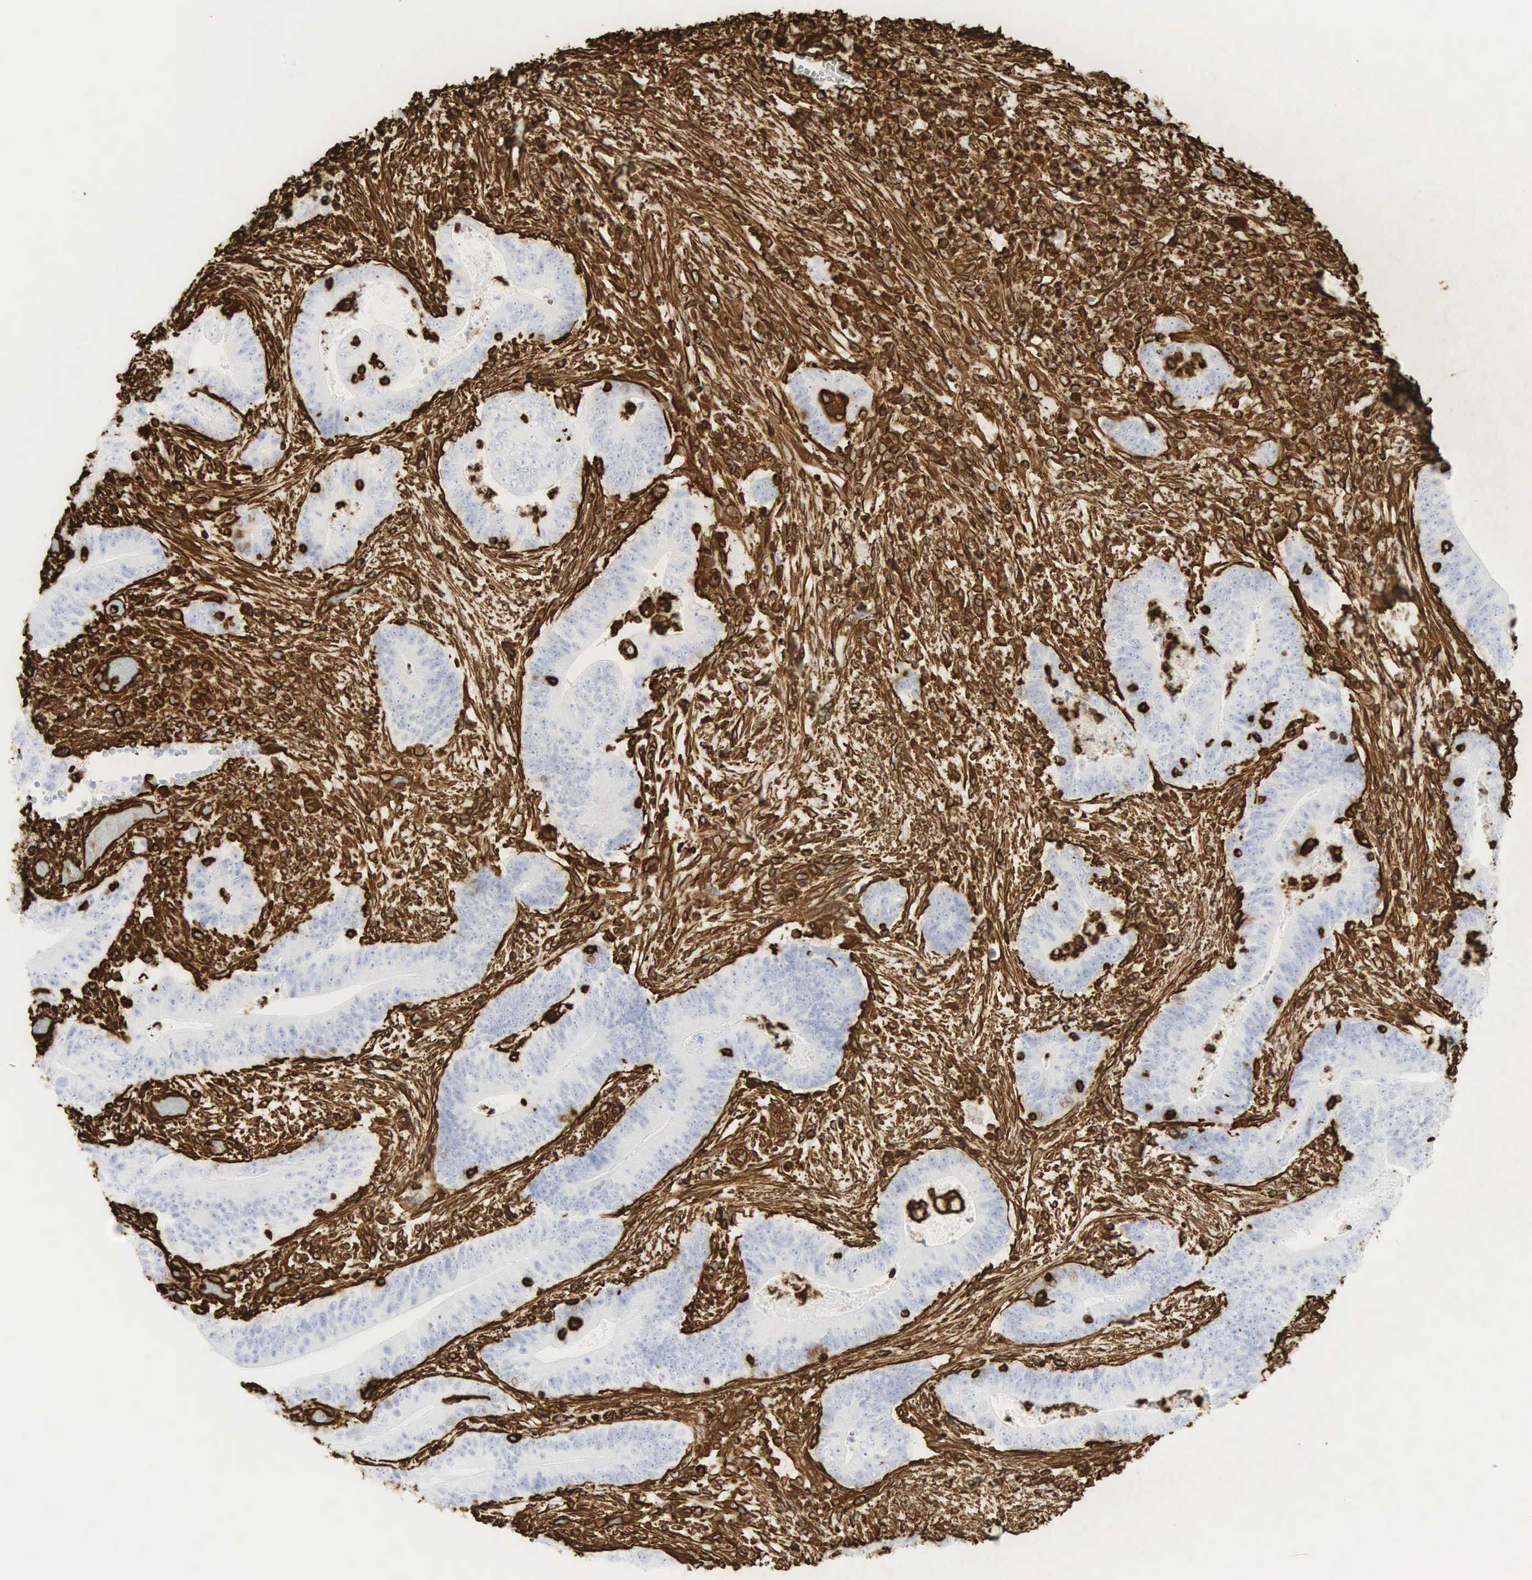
{"staining": {"intensity": "strong", "quantity": "<25%", "location": "cytoplasmic/membranous"}, "tissue": "stomach cancer", "cell_type": "Tumor cells", "image_type": "cancer", "snomed": [{"axis": "morphology", "description": "Adenocarcinoma, NOS"}, {"axis": "topography", "description": "Stomach, lower"}], "caption": "Stomach cancer (adenocarcinoma) stained for a protein exhibits strong cytoplasmic/membranous positivity in tumor cells. (DAB (3,3'-diaminobenzidine) IHC, brown staining for protein, blue staining for nuclei).", "gene": "VIM", "patient": {"sex": "female", "age": 86}}